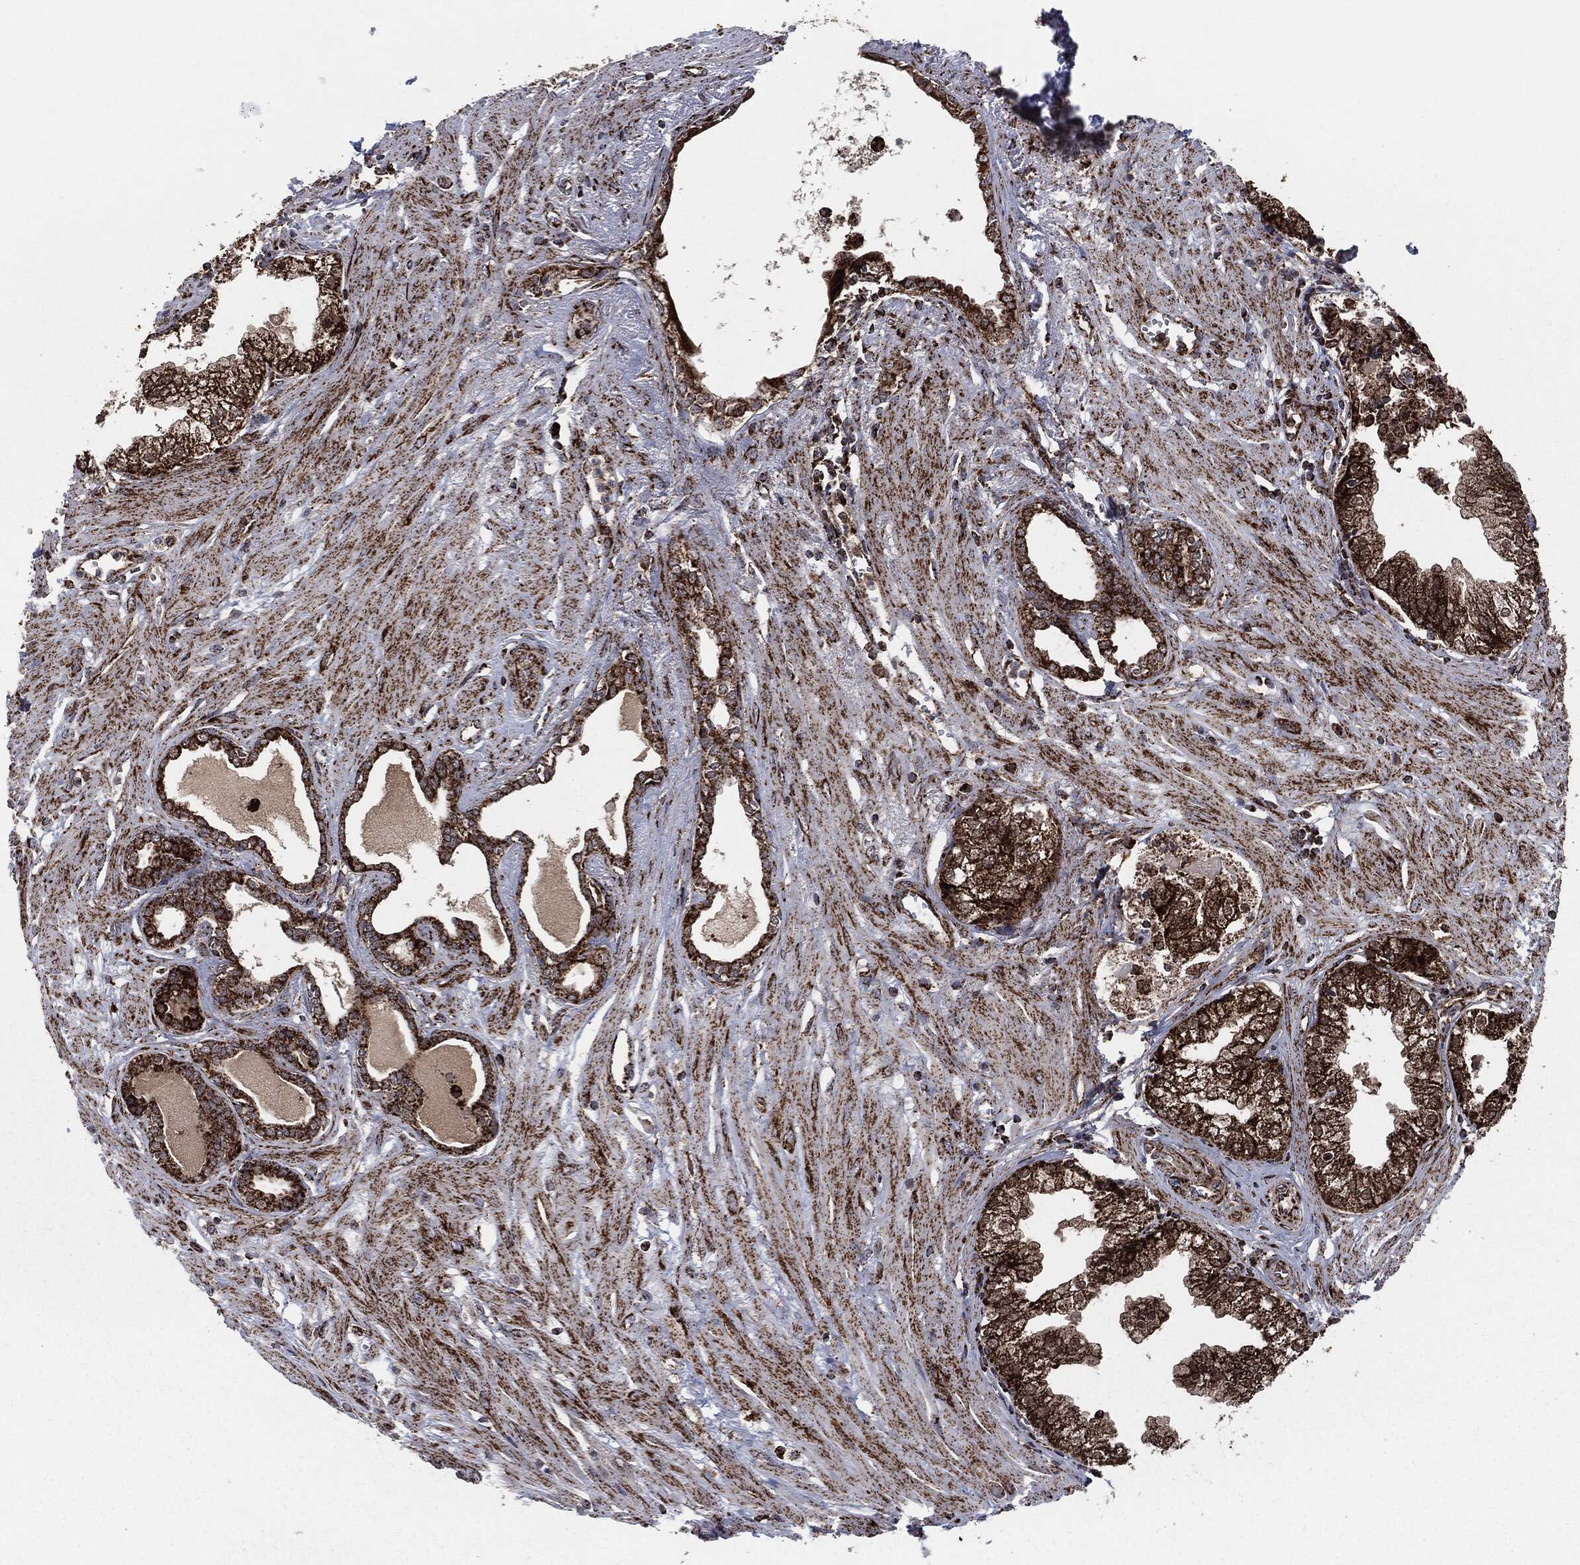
{"staining": {"intensity": "strong", "quantity": ">75%", "location": "cytoplasmic/membranous"}, "tissue": "prostate cancer", "cell_type": "Tumor cells", "image_type": "cancer", "snomed": [{"axis": "morphology", "description": "Adenocarcinoma, NOS"}, {"axis": "topography", "description": "Prostate and seminal vesicle, NOS"}, {"axis": "topography", "description": "Prostate"}], "caption": "Prostate cancer (adenocarcinoma) stained for a protein (brown) shows strong cytoplasmic/membranous positive positivity in about >75% of tumor cells.", "gene": "FH", "patient": {"sex": "male", "age": 79}}